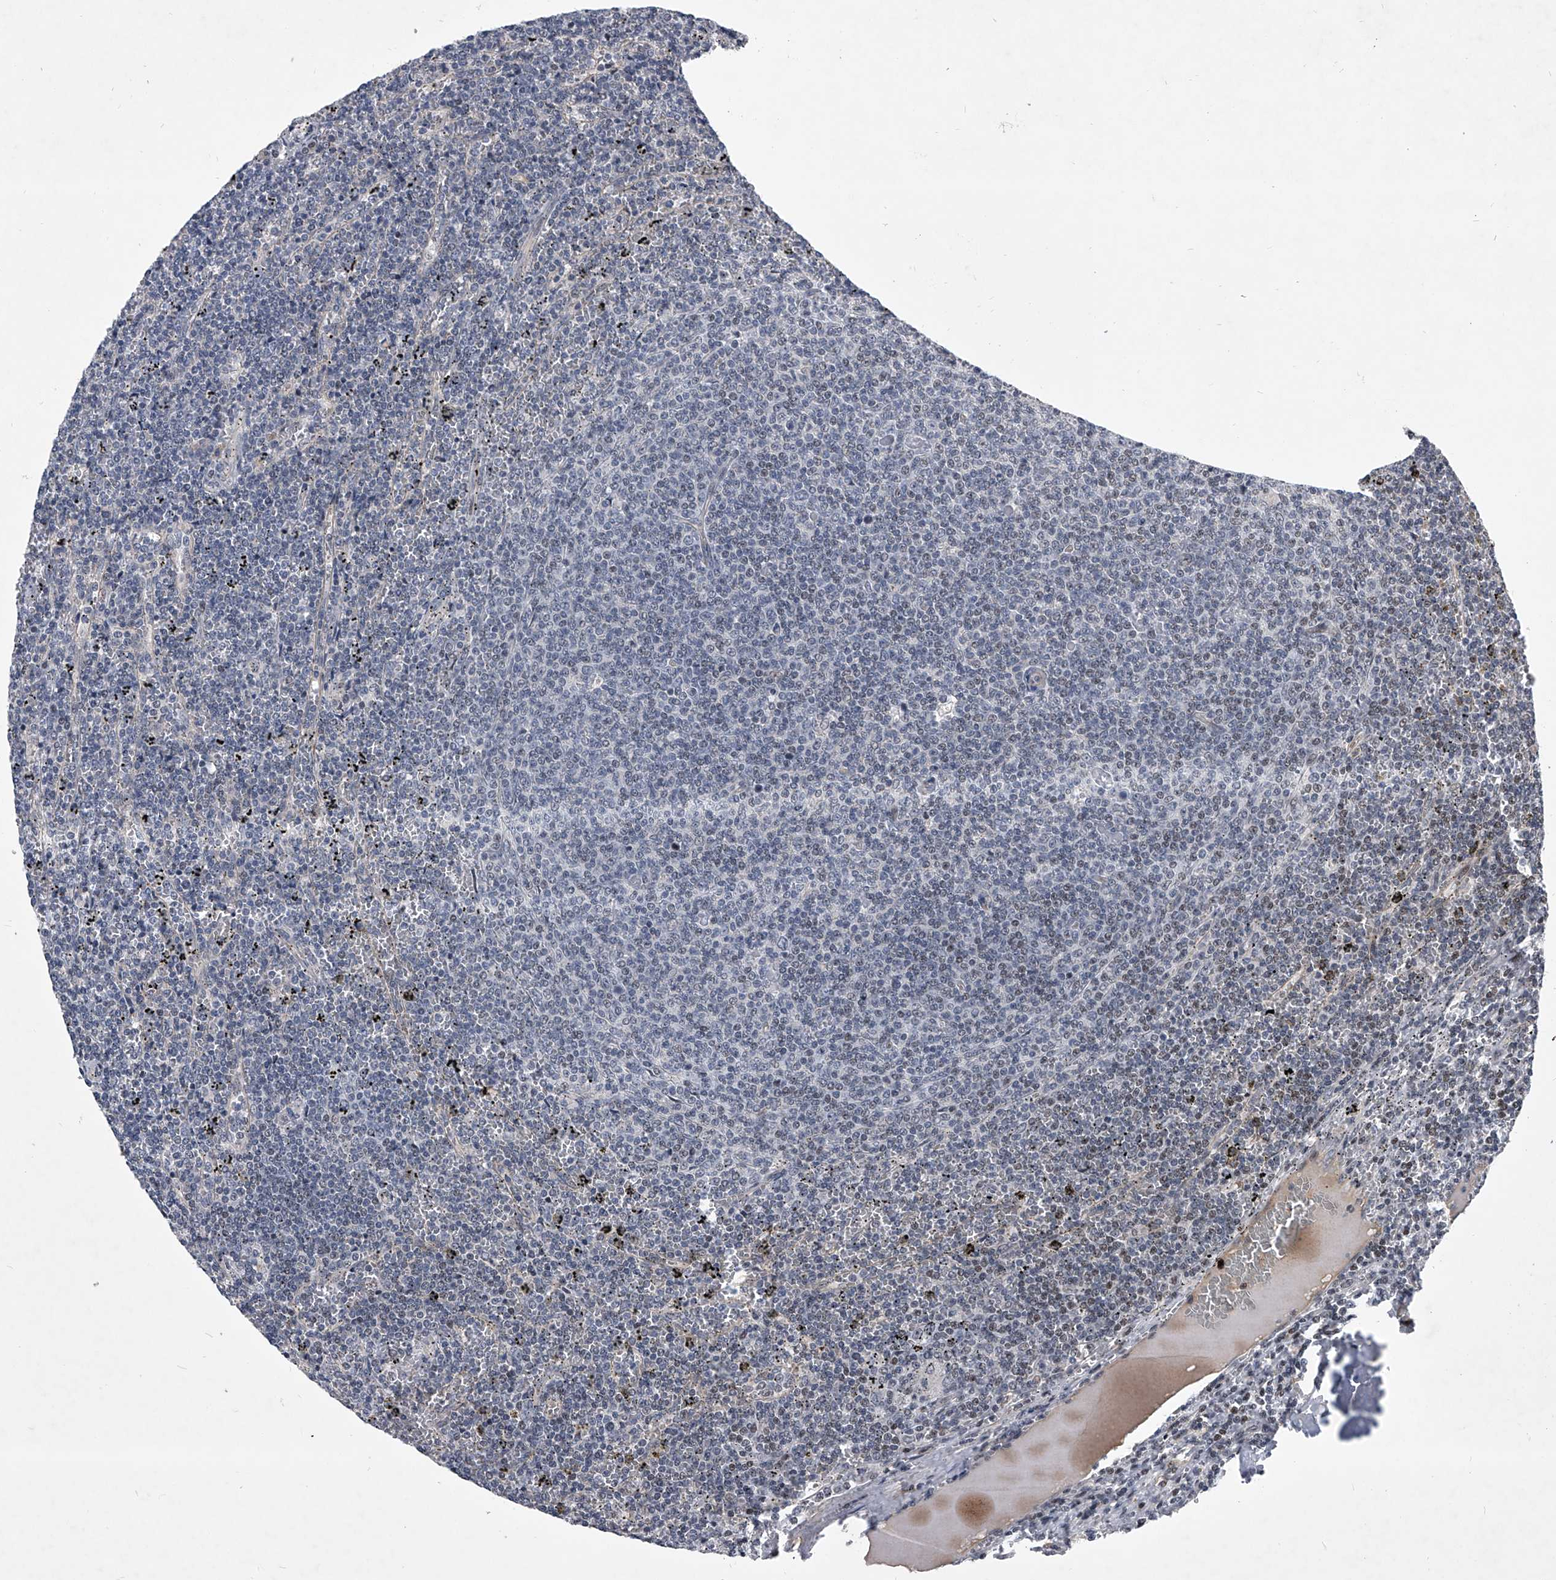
{"staining": {"intensity": "negative", "quantity": "none", "location": "none"}, "tissue": "lymphoma", "cell_type": "Tumor cells", "image_type": "cancer", "snomed": [{"axis": "morphology", "description": "Malignant lymphoma, non-Hodgkin's type, Low grade"}, {"axis": "topography", "description": "Spleen"}], "caption": "IHC of malignant lymphoma, non-Hodgkin's type (low-grade) reveals no staining in tumor cells.", "gene": "ZNF76", "patient": {"sex": "female", "age": 50}}